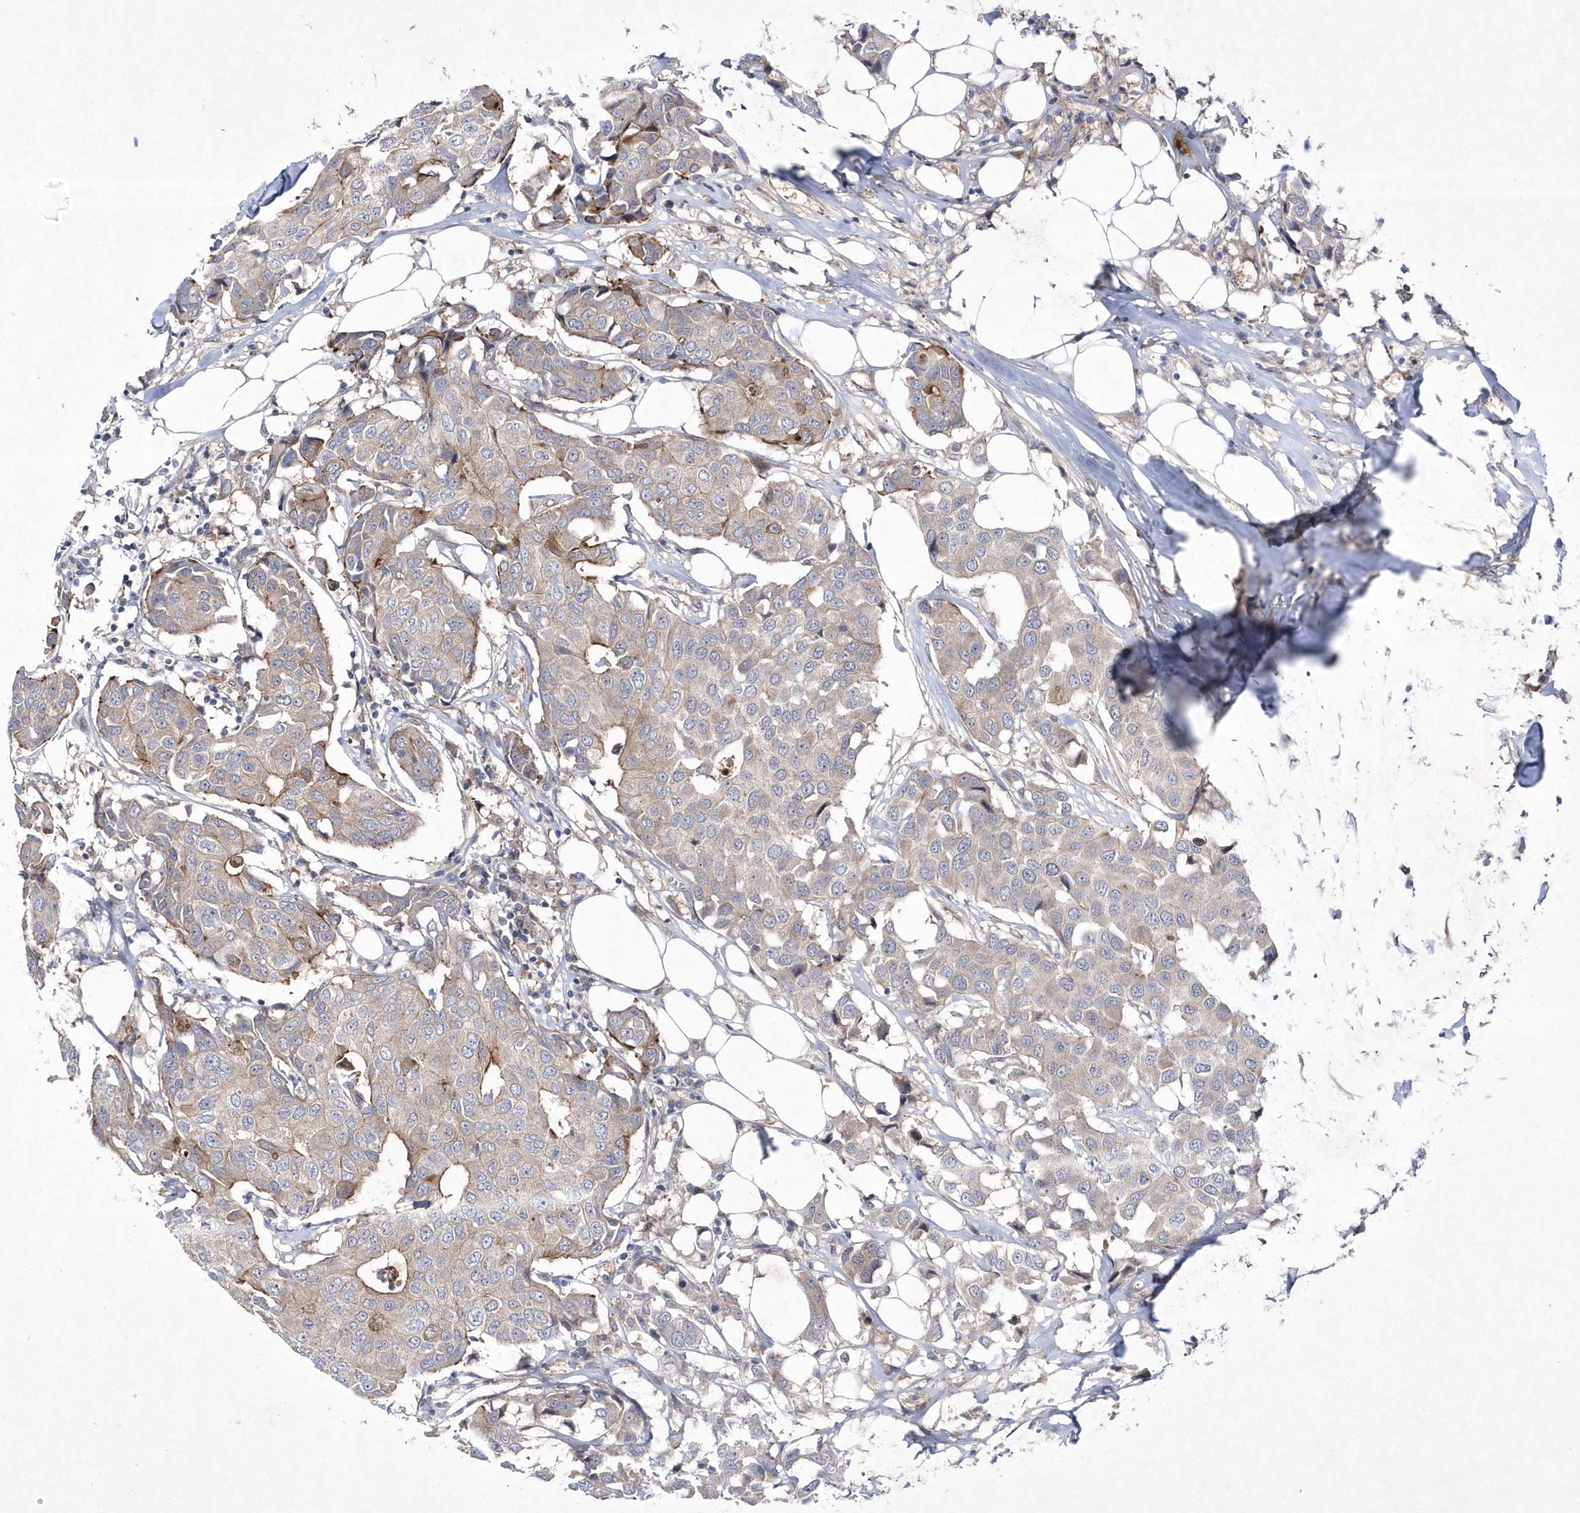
{"staining": {"intensity": "moderate", "quantity": "<25%", "location": "cytoplasmic/membranous"}, "tissue": "breast cancer", "cell_type": "Tumor cells", "image_type": "cancer", "snomed": [{"axis": "morphology", "description": "Duct carcinoma"}, {"axis": "topography", "description": "Breast"}], "caption": "Protein expression by immunohistochemistry (IHC) displays moderate cytoplasmic/membranous staining in approximately <25% of tumor cells in intraductal carcinoma (breast).", "gene": "DSPP", "patient": {"sex": "female", "age": 80}}